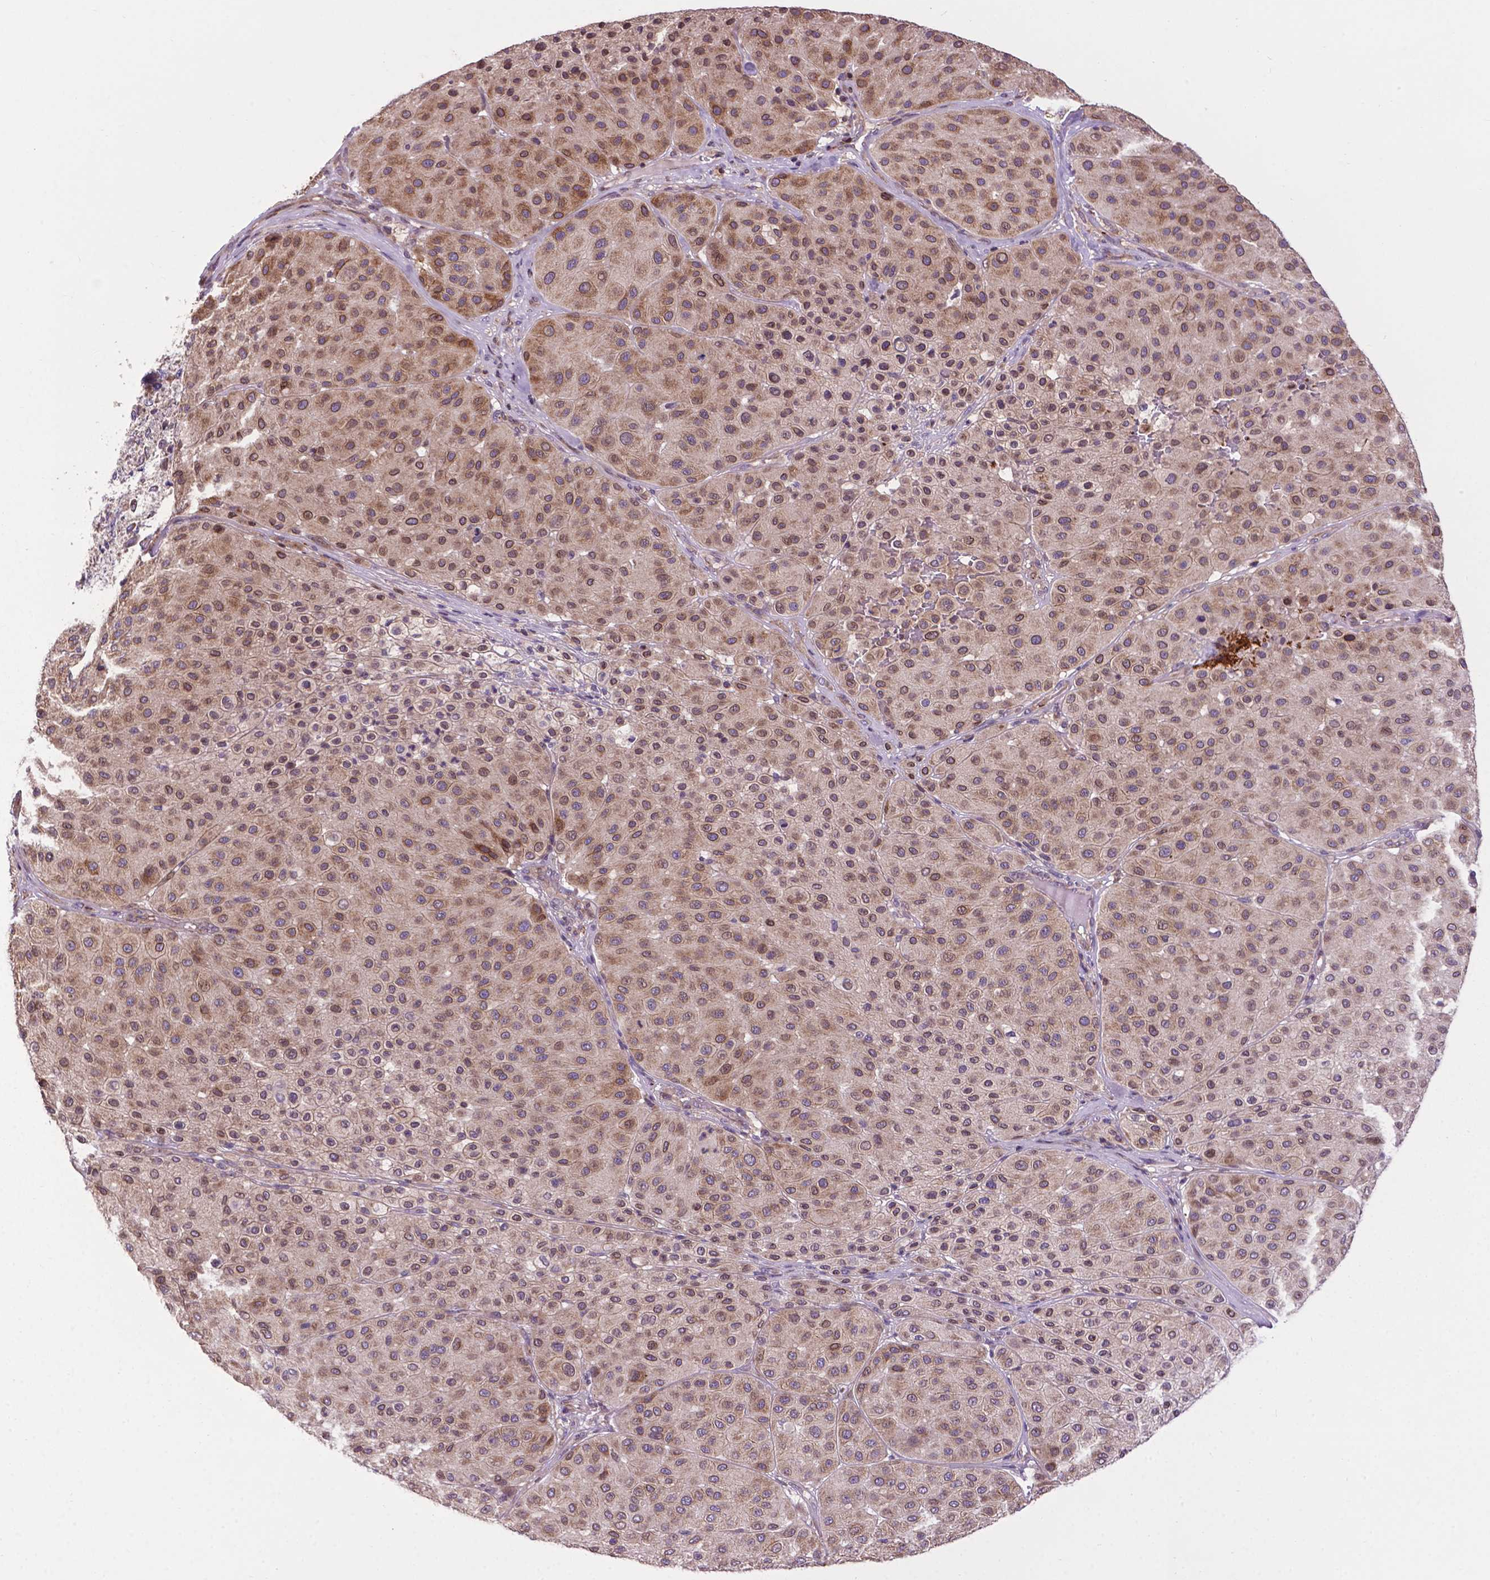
{"staining": {"intensity": "moderate", "quantity": ">75%", "location": "cytoplasmic/membranous,nuclear"}, "tissue": "melanoma", "cell_type": "Tumor cells", "image_type": "cancer", "snomed": [{"axis": "morphology", "description": "Malignant melanoma, Metastatic site"}, {"axis": "topography", "description": "Smooth muscle"}], "caption": "Immunohistochemical staining of human malignant melanoma (metastatic site) reveals medium levels of moderate cytoplasmic/membranous and nuclear expression in about >75% of tumor cells.", "gene": "SPNS2", "patient": {"sex": "male", "age": 41}}